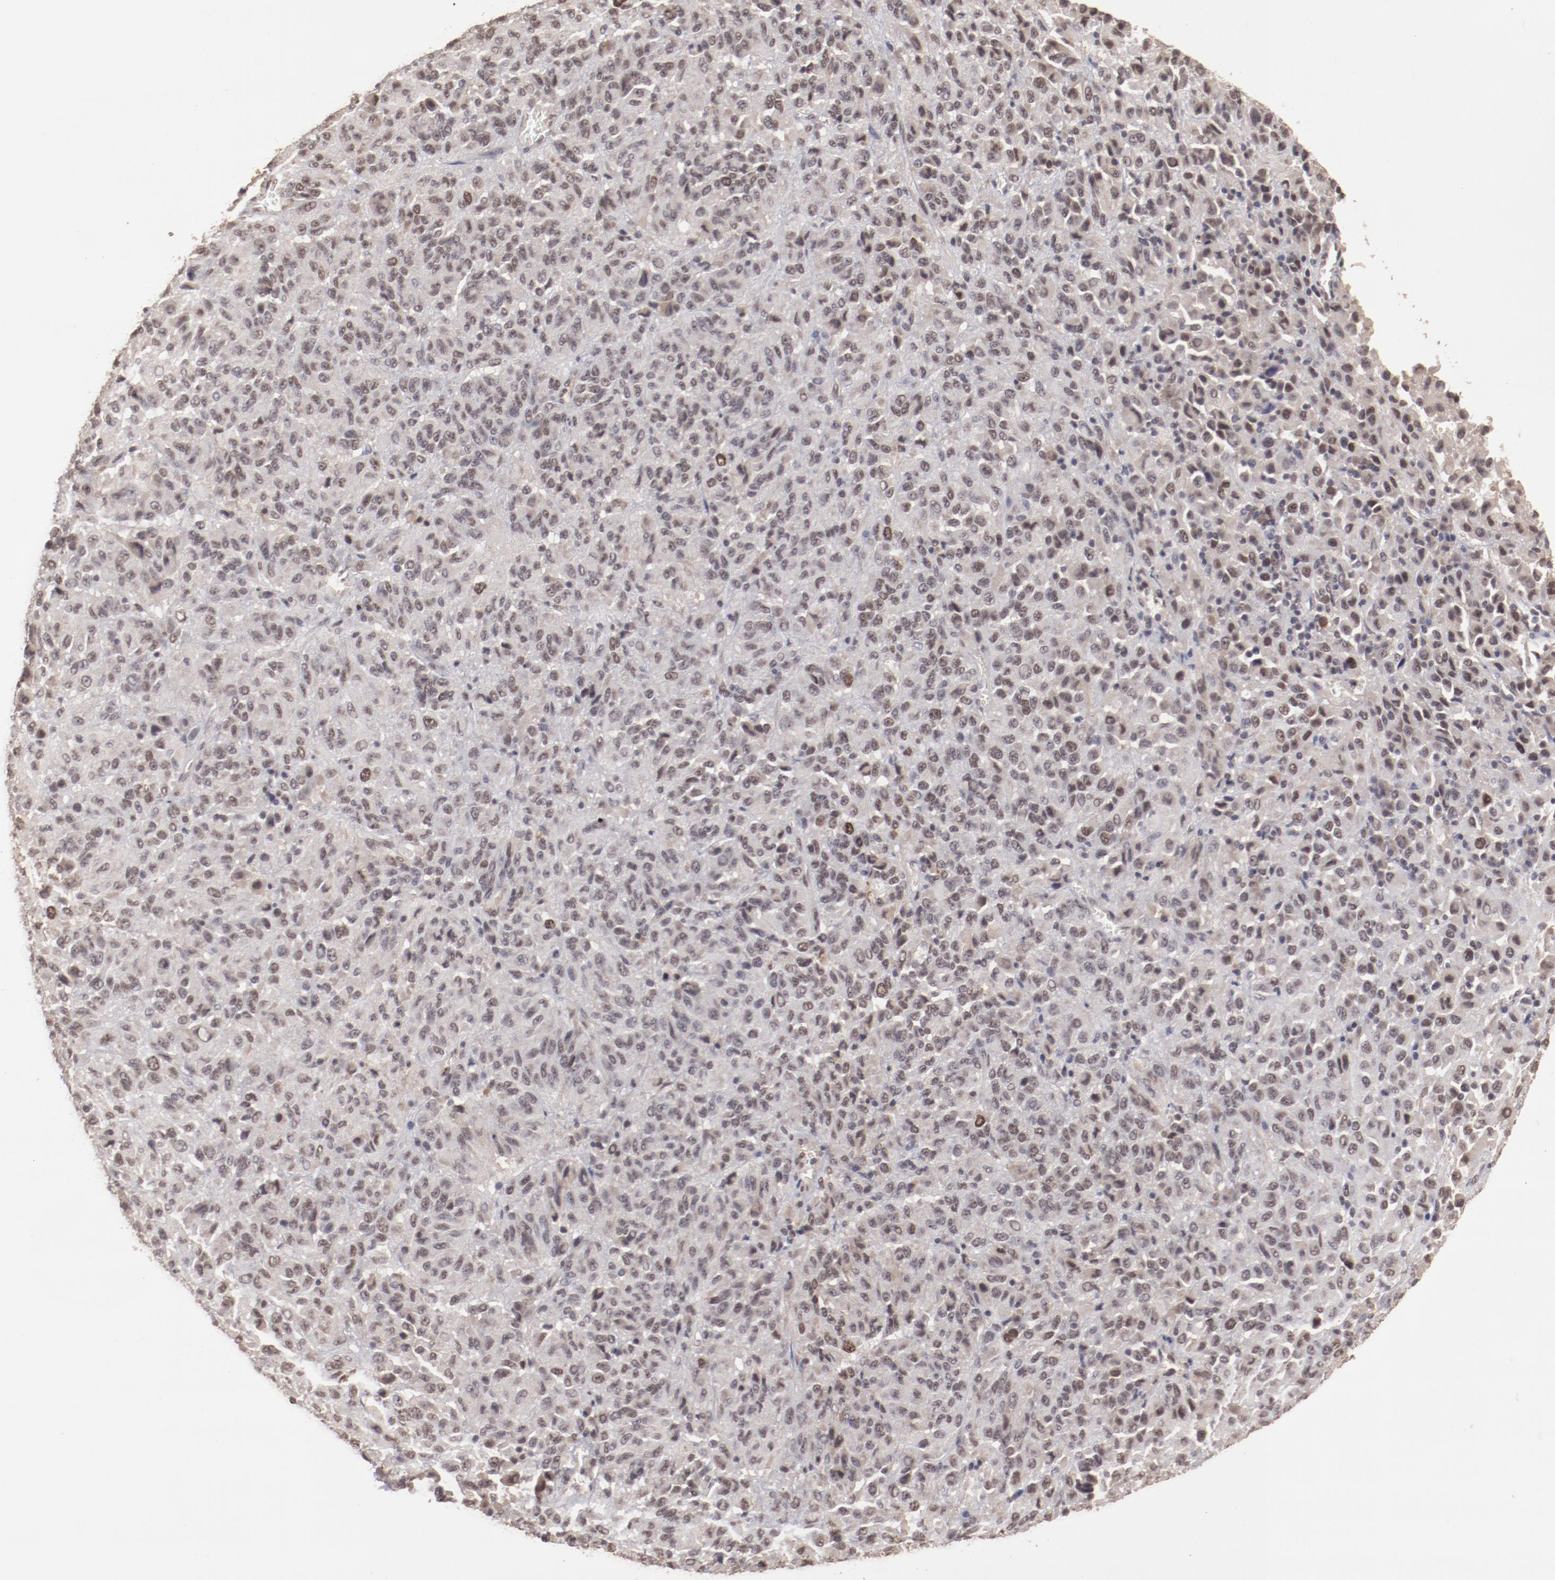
{"staining": {"intensity": "weak", "quantity": ">75%", "location": "cytoplasmic/membranous,nuclear"}, "tissue": "melanoma", "cell_type": "Tumor cells", "image_type": "cancer", "snomed": [{"axis": "morphology", "description": "Malignant melanoma, Metastatic site"}, {"axis": "topography", "description": "Lung"}], "caption": "A photomicrograph of melanoma stained for a protein reveals weak cytoplasmic/membranous and nuclear brown staining in tumor cells.", "gene": "CLOCK", "patient": {"sex": "male", "age": 64}}